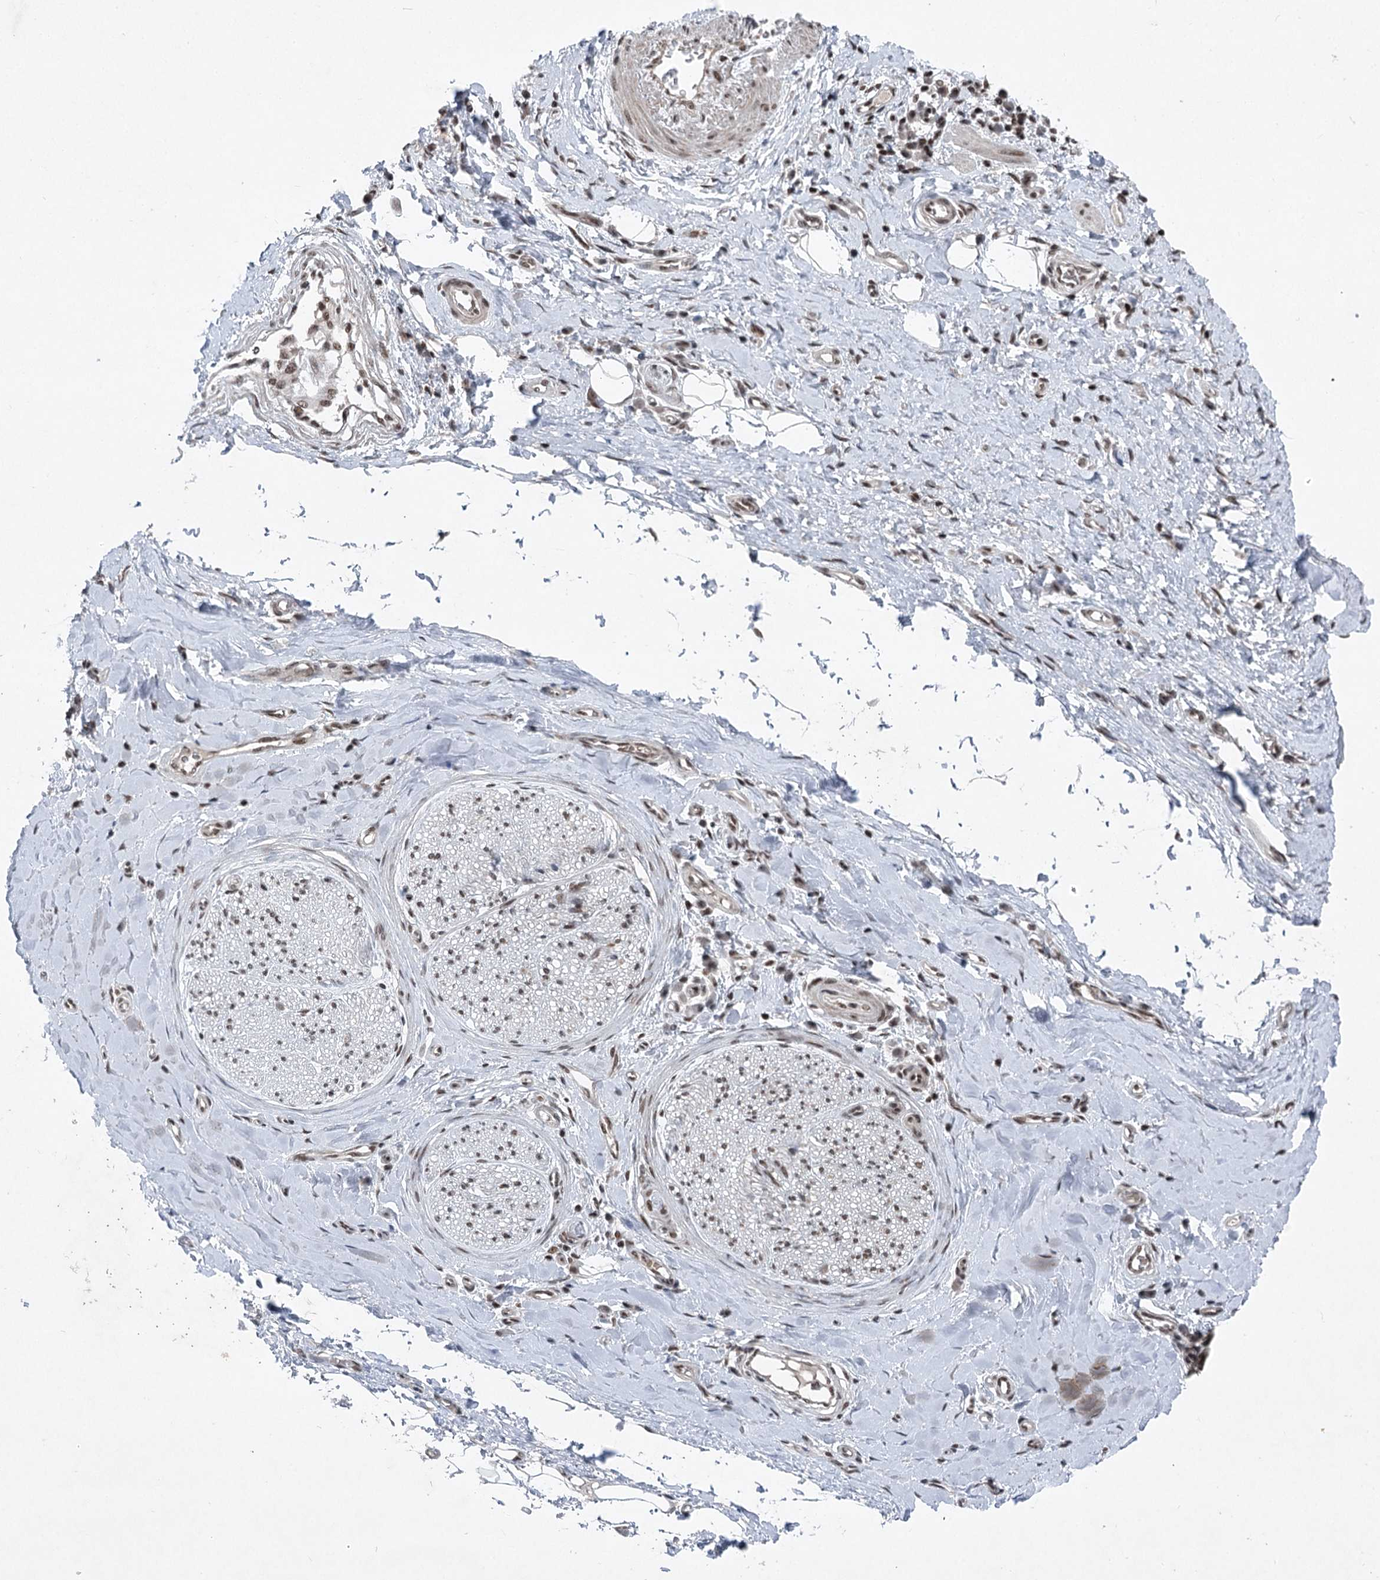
{"staining": {"intensity": "moderate", "quantity": "25%-75%", "location": "nuclear"}, "tissue": "adipose tissue", "cell_type": "Adipocytes", "image_type": "normal", "snomed": [{"axis": "morphology", "description": "Normal tissue, NOS"}, {"axis": "morphology", "description": "Adenocarcinoma, NOS"}, {"axis": "topography", "description": "Esophagus"}, {"axis": "topography", "description": "Stomach, upper"}, {"axis": "topography", "description": "Peripheral nerve tissue"}], "caption": "Immunohistochemical staining of normal human adipose tissue displays 25%-75% levels of moderate nuclear protein expression in about 25%-75% of adipocytes. (DAB = brown stain, brightfield microscopy at high magnification).", "gene": "CGGBP1", "patient": {"sex": "male", "age": 62}}